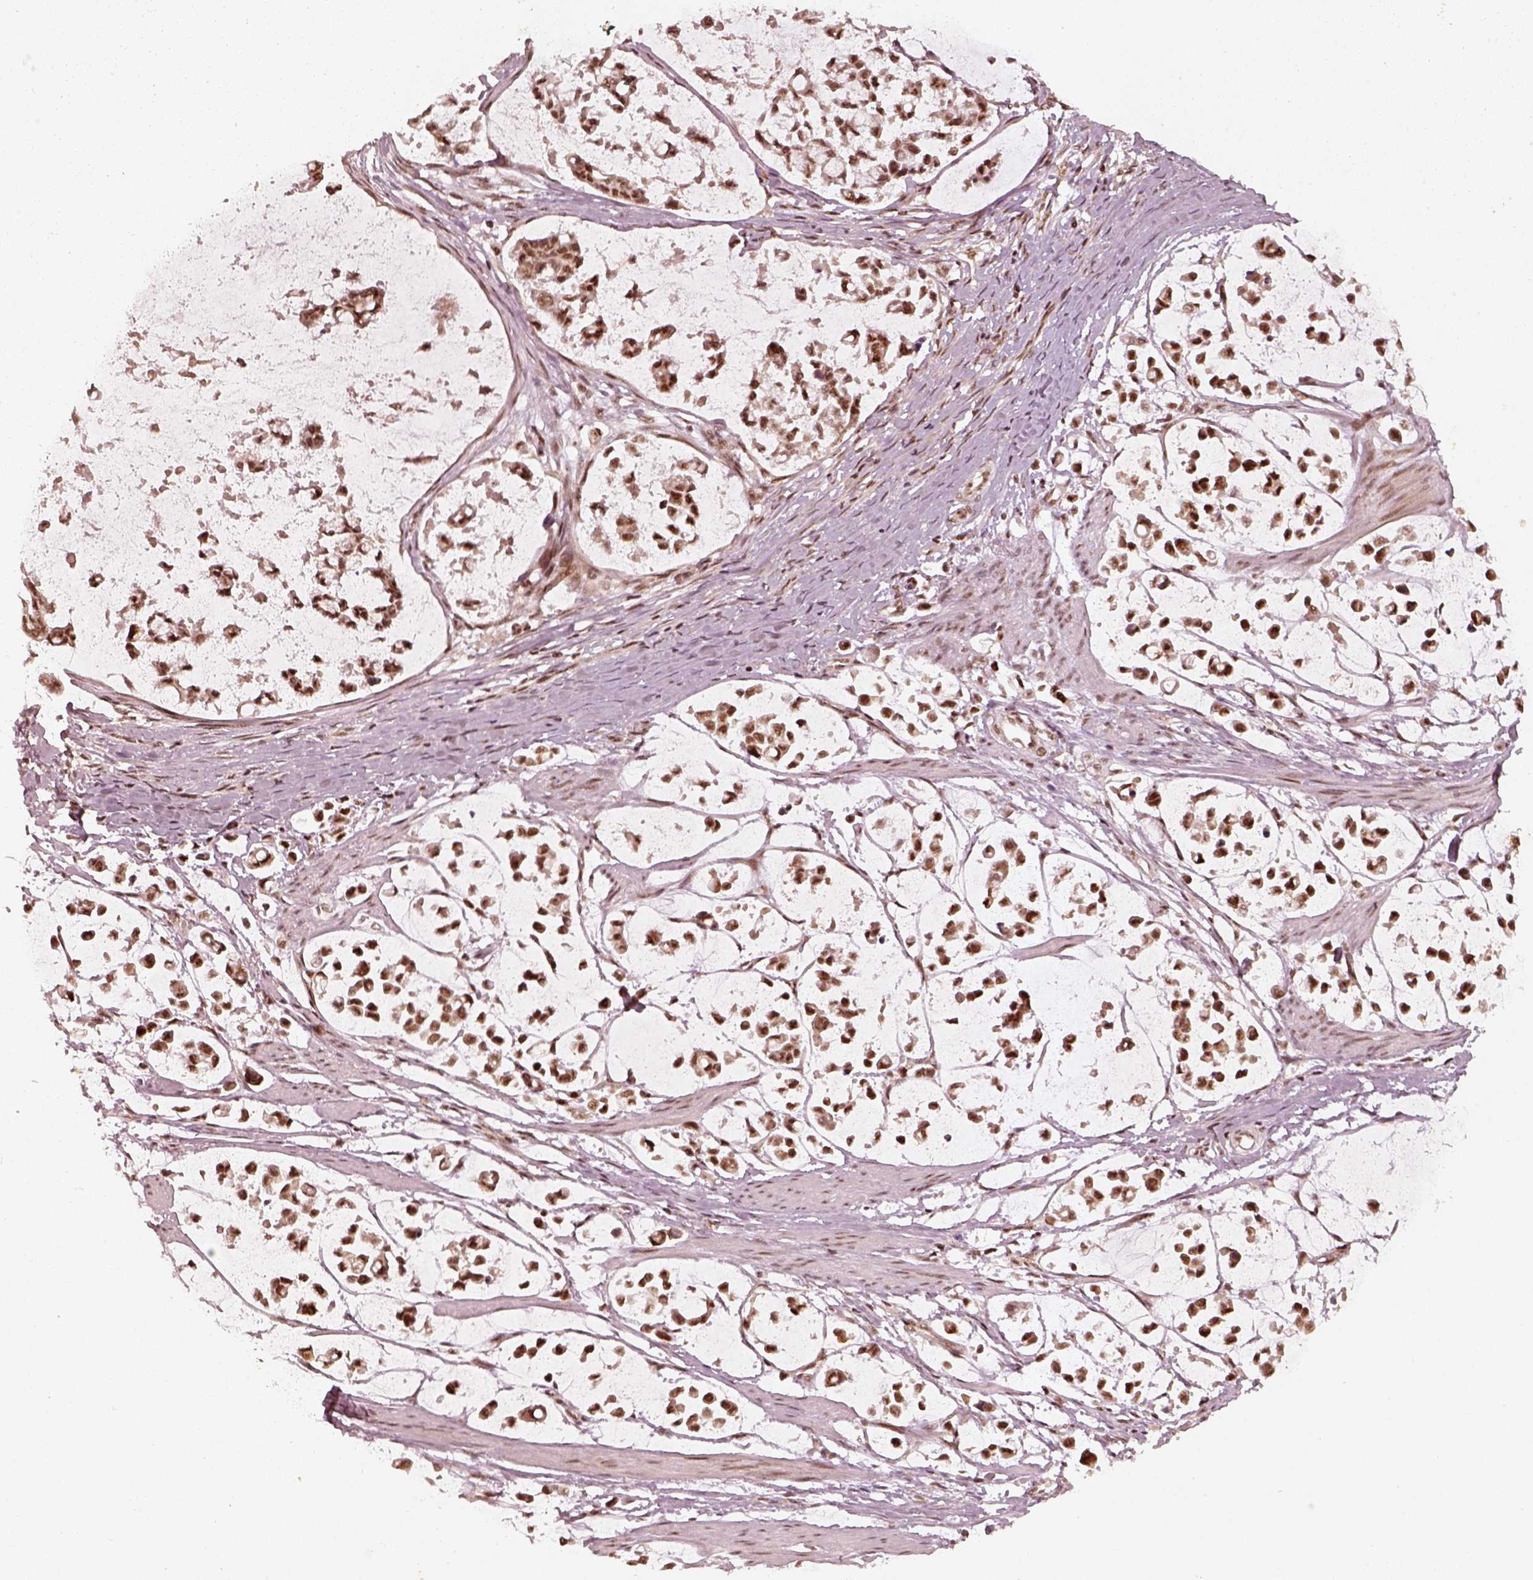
{"staining": {"intensity": "strong", "quantity": ">75%", "location": "nuclear"}, "tissue": "stomach cancer", "cell_type": "Tumor cells", "image_type": "cancer", "snomed": [{"axis": "morphology", "description": "Adenocarcinoma, NOS"}, {"axis": "topography", "description": "Stomach"}], "caption": "IHC (DAB) staining of human stomach cancer (adenocarcinoma) demonstrates strong nuclear protein staining in about >75% of tumor cells.", "gene": "GMEB2", "patient": {"sex": "male", "age": 82}}